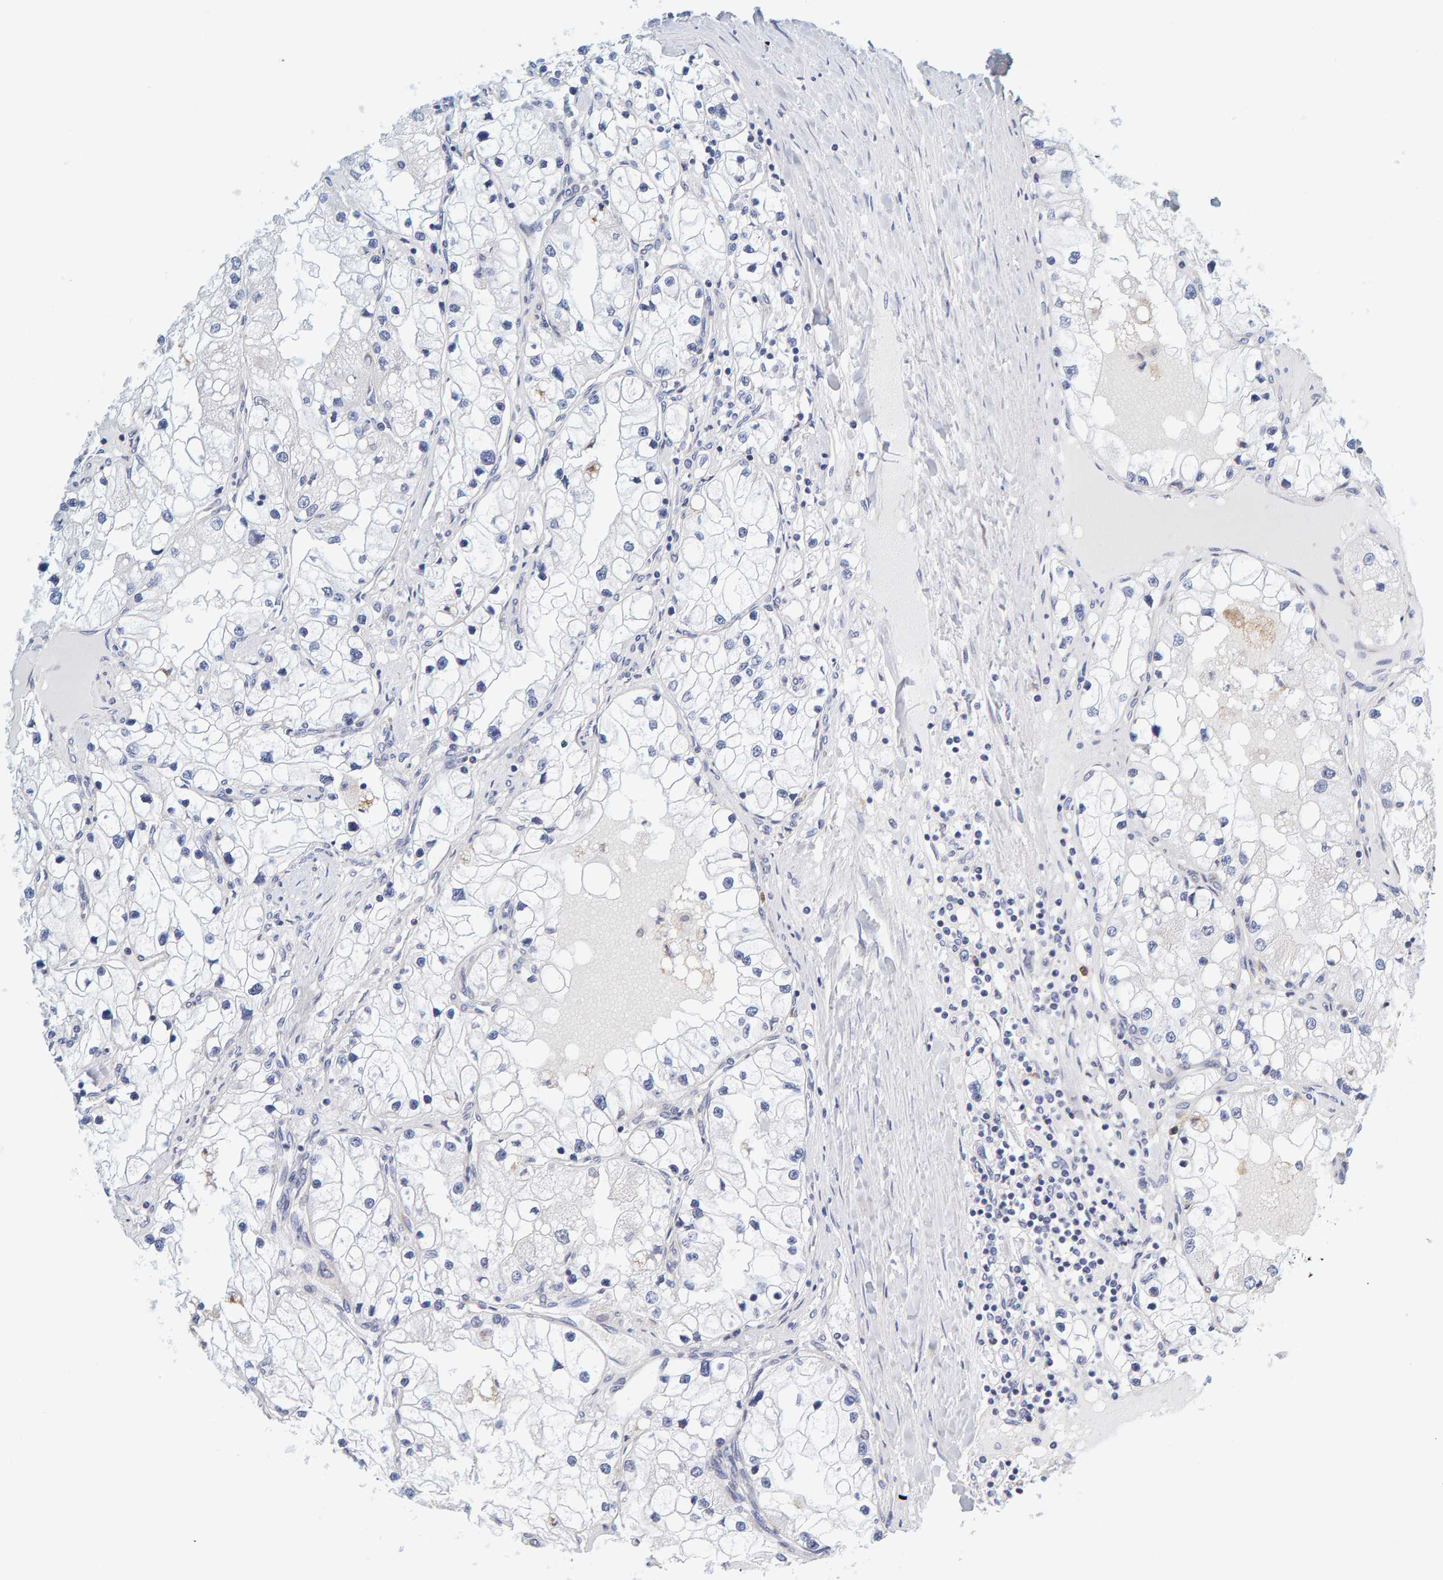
{"staining": {"intensity": "negative", "quantity": "none", "location": "none"}, "tissue": "renal cancer", "cell_type": "Tumor cells", "image_type": "cancer", "snomed": [{"axis": "morphology", "description": "Adenocarcinoma, NOS"}, {"axis": "topography", "description": "Kidney"}], "caption": "High power microscopy image of an IHC image of renal cancer (adenocarcinoma), revealing no significant positivity in tumor cells.", "gene": "MOG", "patient": {"sex": "male", "age": 68}}